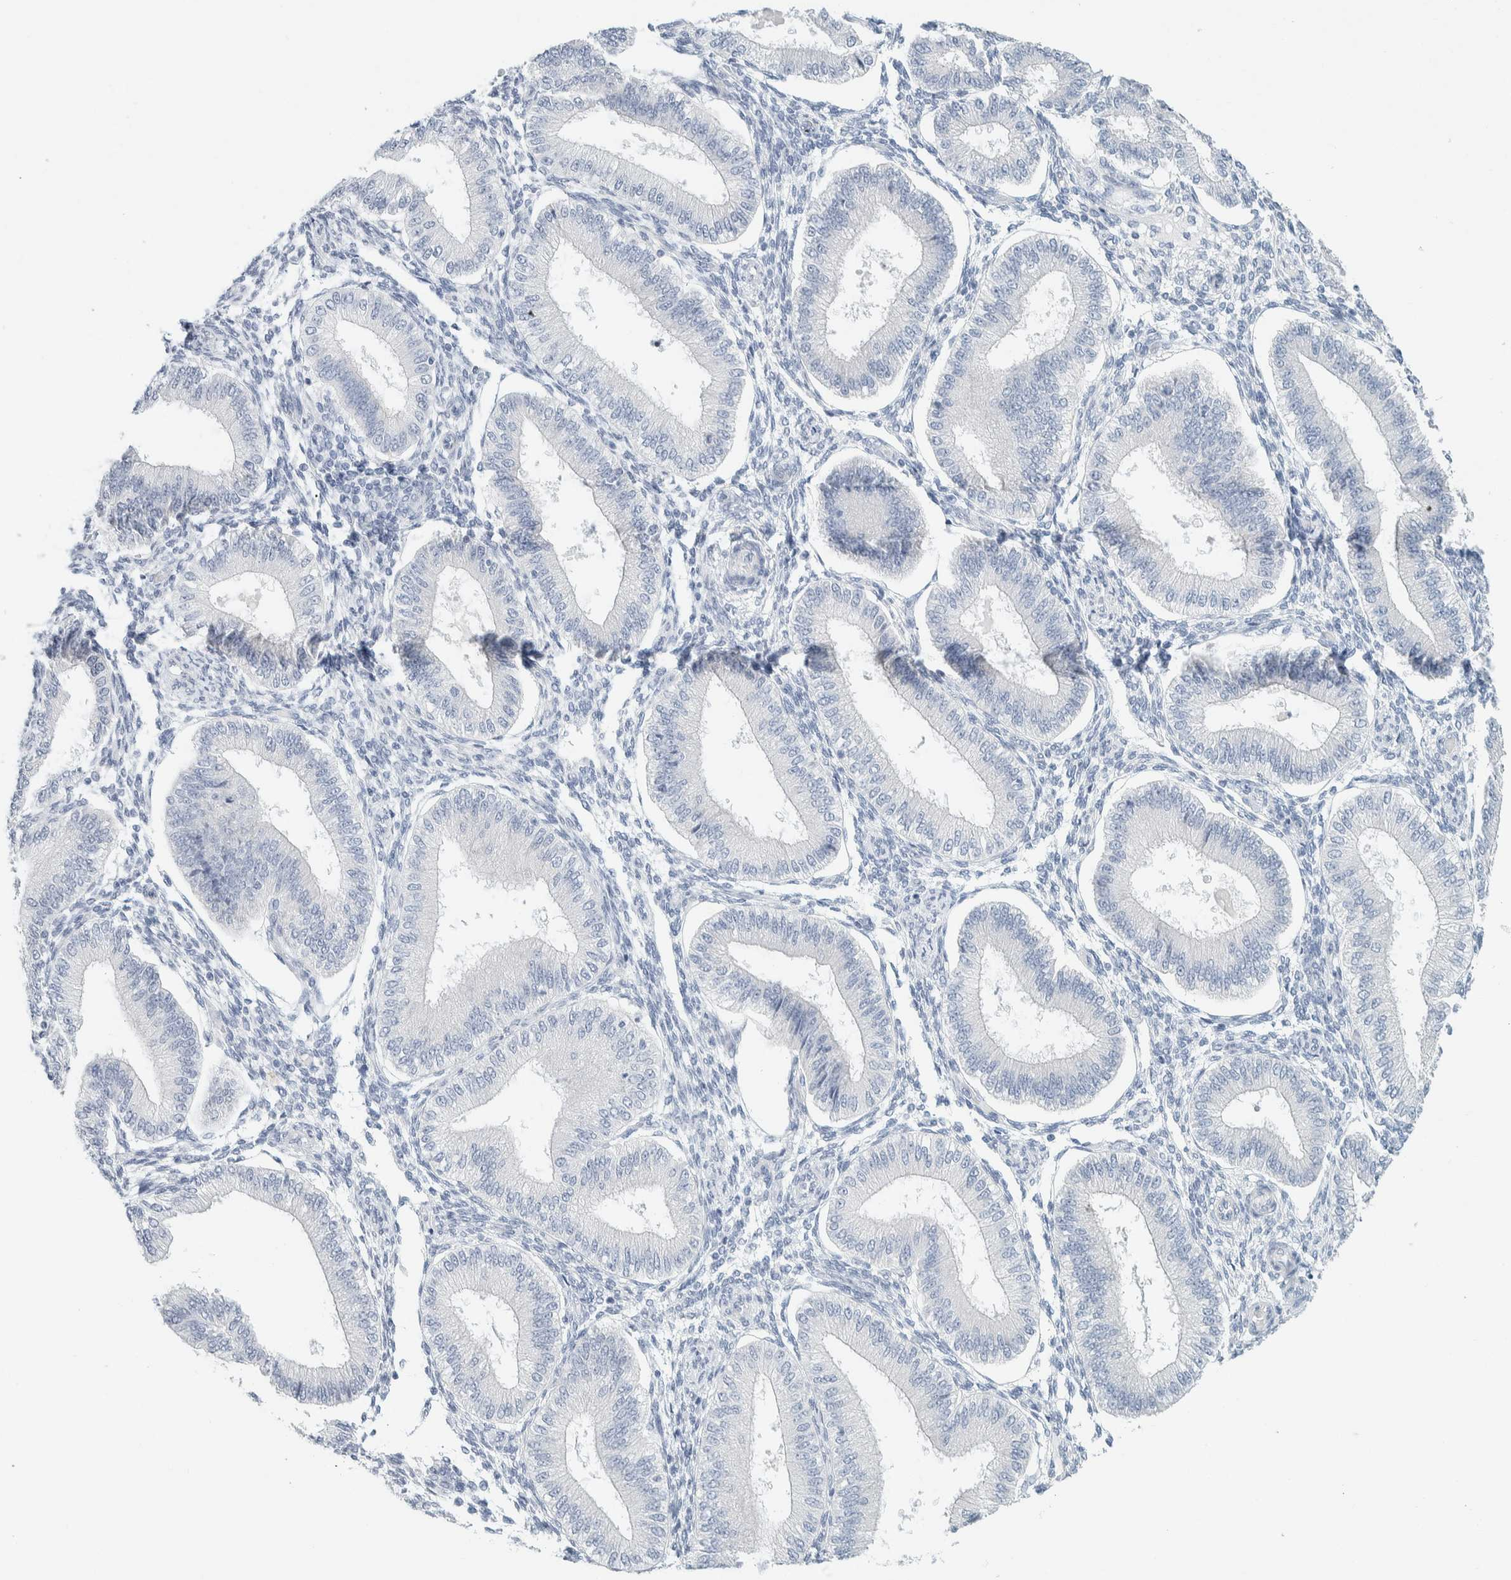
{"staining": {"intensity": "negative", "quantity": "none", "location": "none"}, "tissue": "endometrium", "cell_type": "Cells in endometrial stroma", "image_type": "normal", "snomed": [{"axis": "morphology", "description": "Normal tissue, NOS"}, {"axis": "topography", "description": "Endometrium"}], "caption": "Immunohistochemistry photomicrograph of normal endometrium stained for a protein (brown), which displays no staining in cells in endometrial stroma.", "gene": "ALOX12B", "patient": {"sex": "female", "age": 39}}